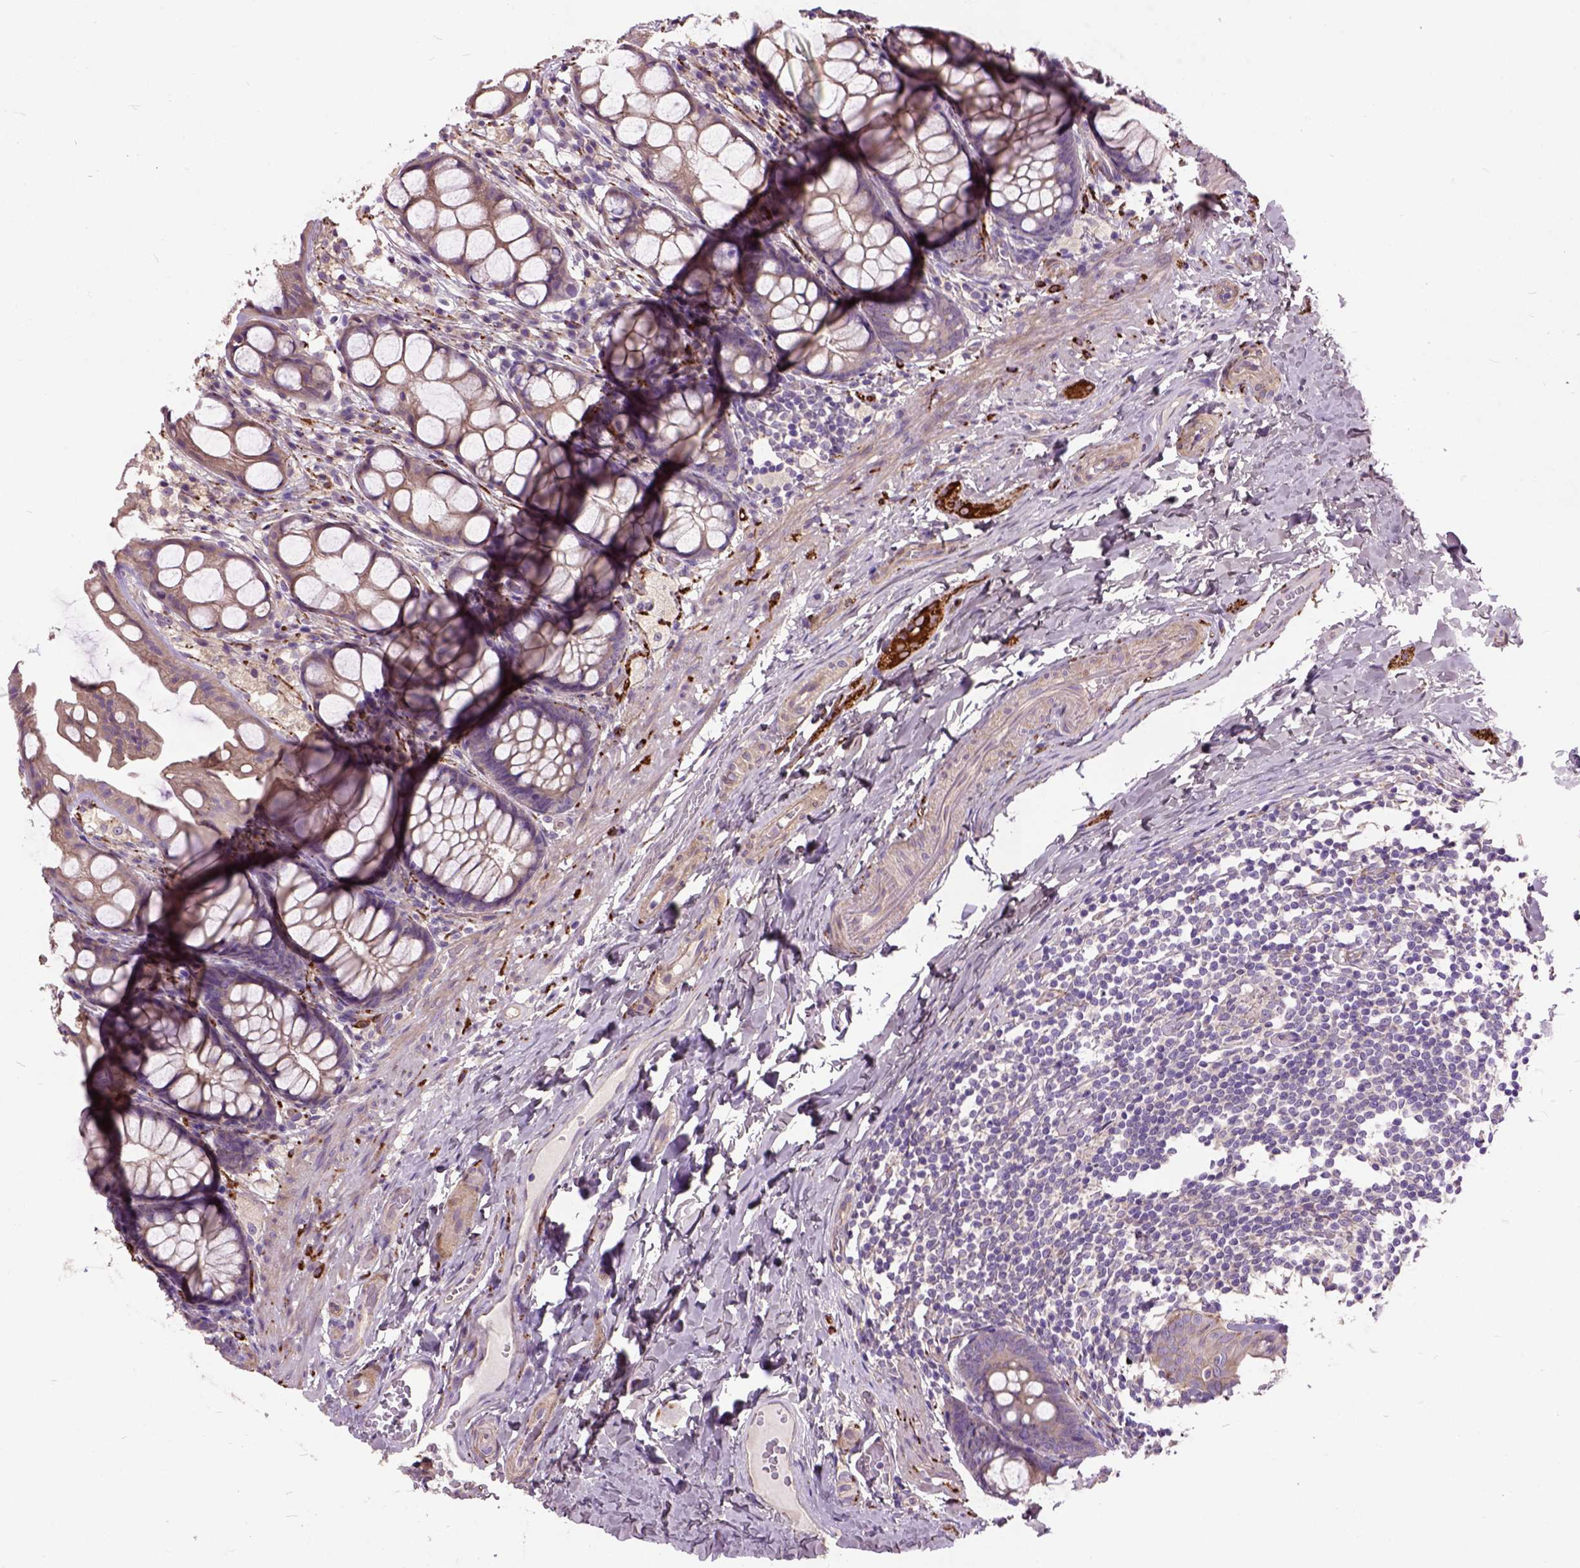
{"staining": {"intensity": "weak", "quantity": ">75%", "location": "cytoplasmic/membranous"}, "tissue": "colon", "cell_type": "Endothelial cells", "image_type": "normal", "snomed": [{"axis": "morphology", "description": "Normal tissue, NOS"}, {"axis": "topography", "description": "Colon"}], "caption": "Immunohistochemistry (DAB (3,3'-diaminobenzidine)) staining of unremarkable human colon demonstrates weak cytoplasmic/membranous protein positivity in approximately >75% of endothelial cells.", "gene": "MAPT", "patient": {"sex": "male", "age": 47}}